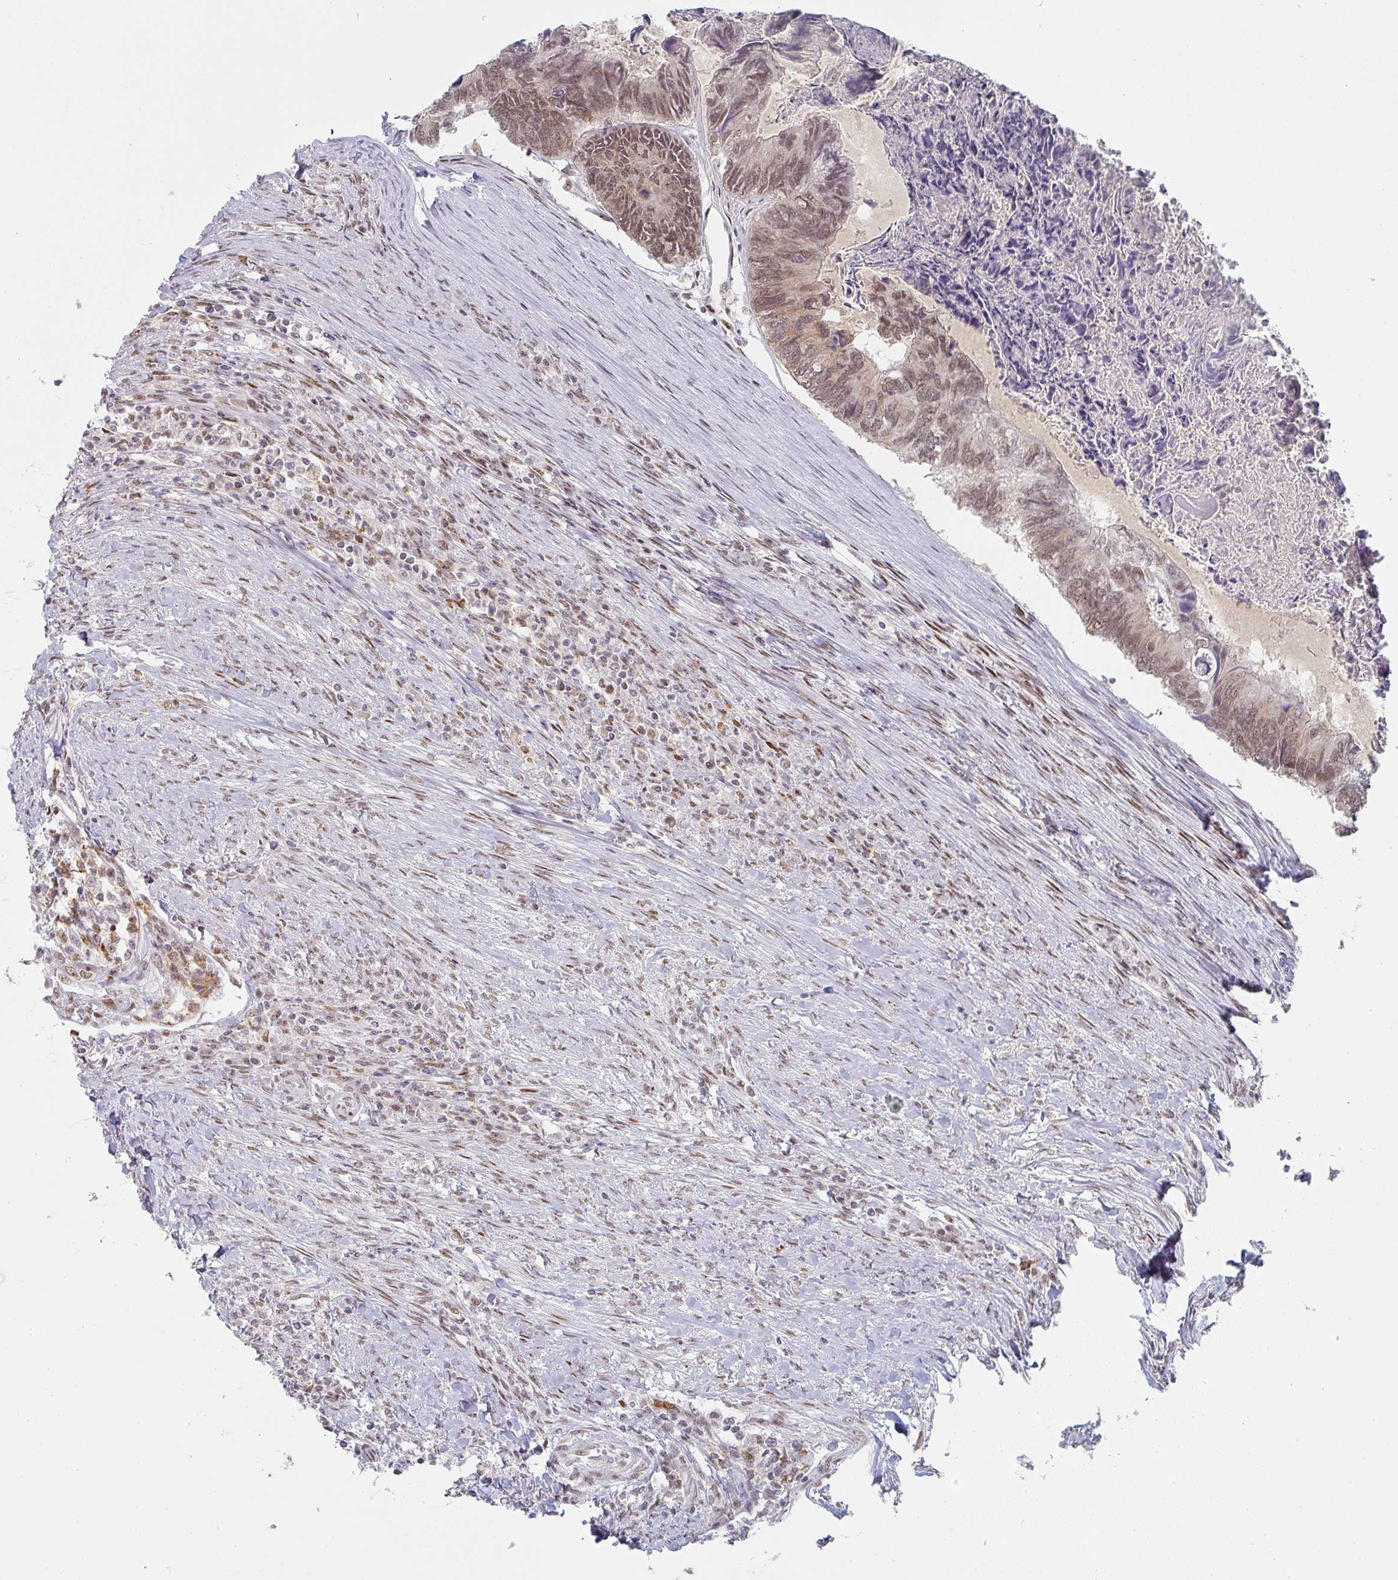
{"staining": {"intensity": "moderate", "quantity": ">75%", "location": "nuclear"}, "tissue": "colorectal cancer", "cell_type": "Tumor cells", "image_type": "cancer", "snomed": [{"axis": "morphology", "description": "Adenocarcinoma, NOS"}, {"axis": "topography", "description": "Colon"}], "caption": "Colorectal adenocarcinoma was stained to show a protein in brown. There is medium levels of moderate nuclear staining in approximately >75% of tumor cells.", "gene": "LIN54", "patient": {"sex": "female", "age": 67}}